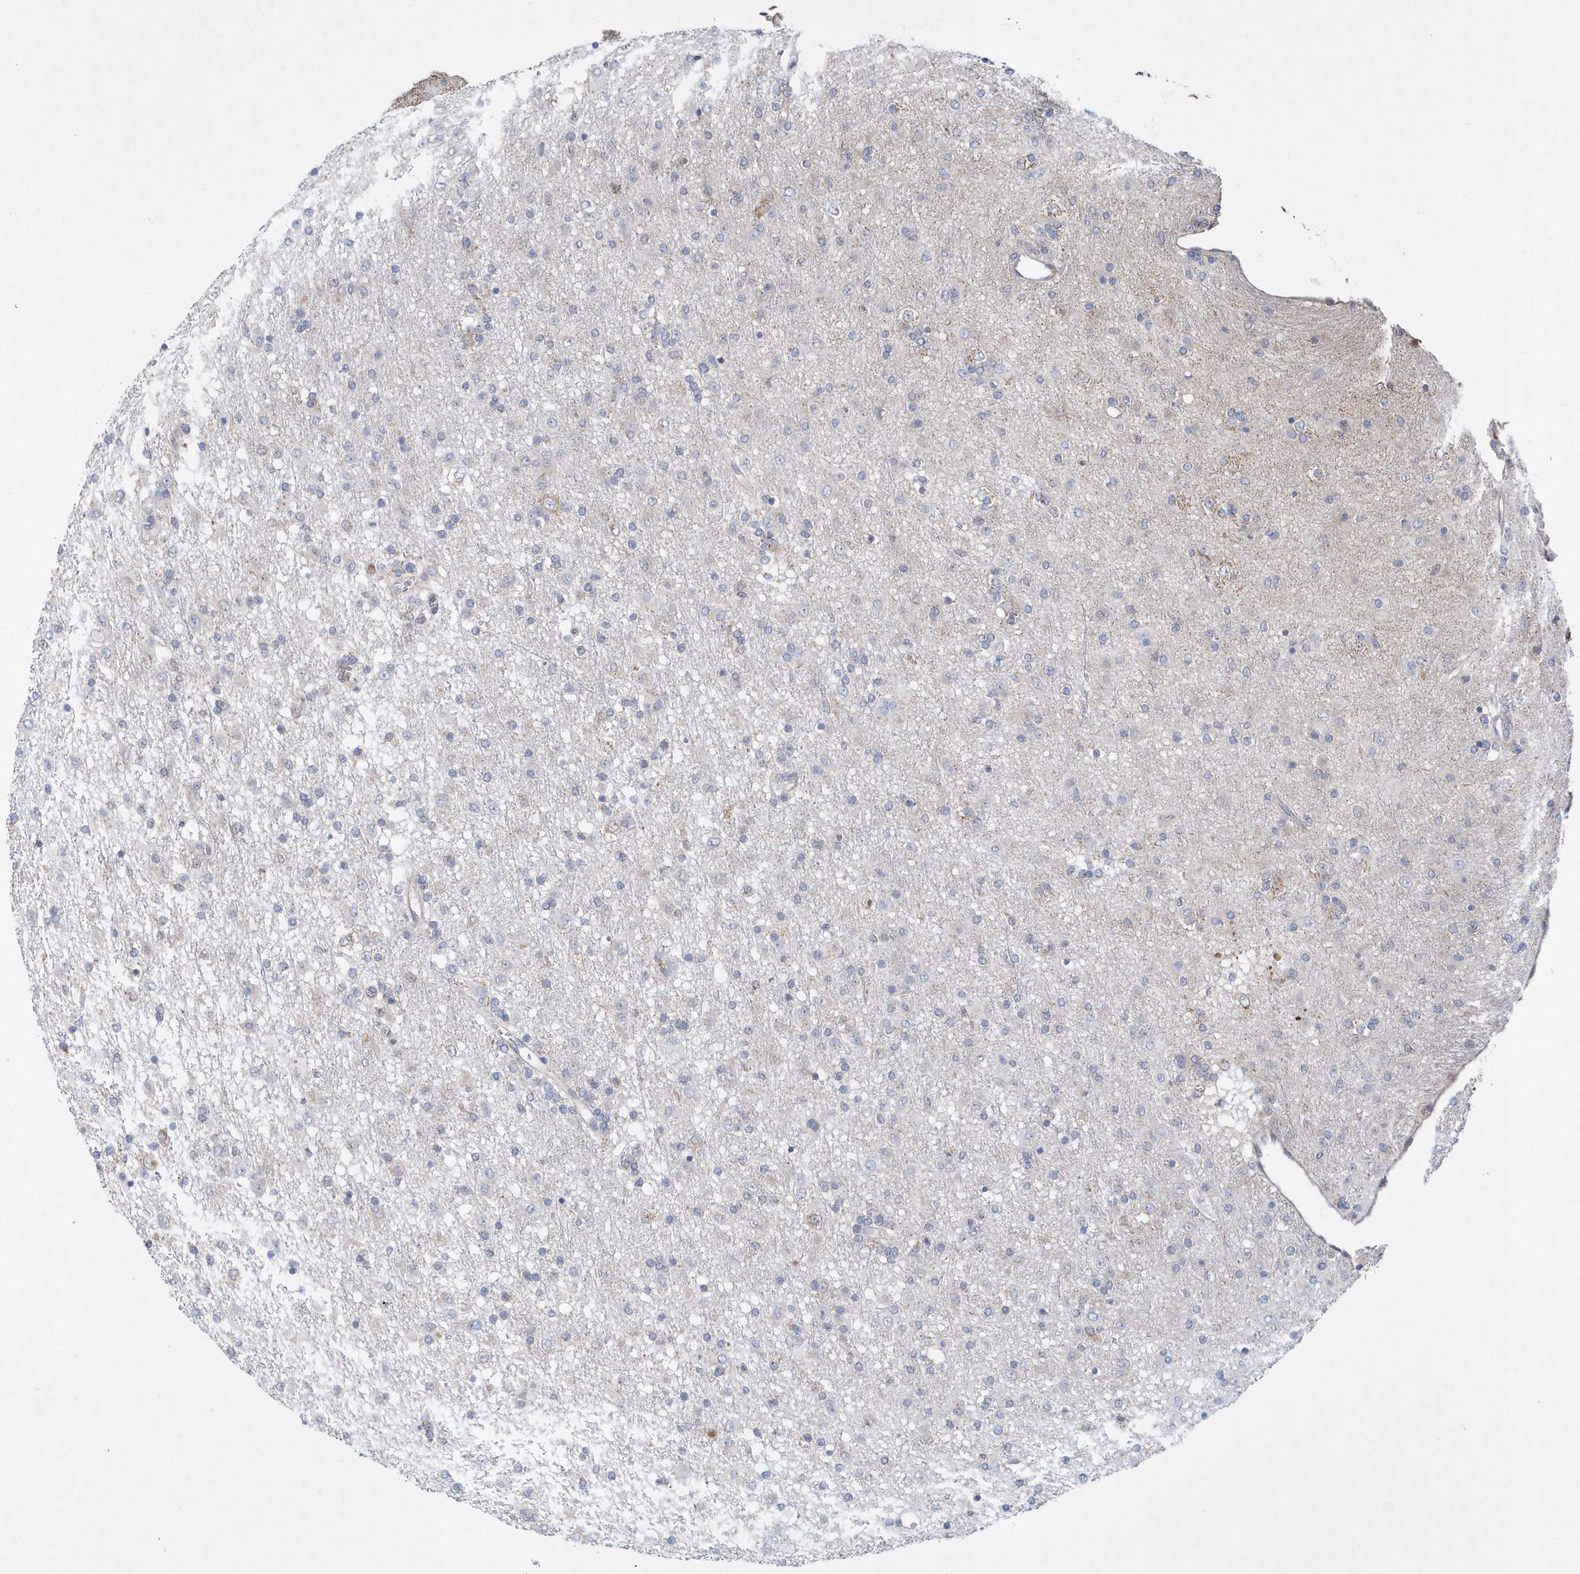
{"staining": {"intensity": "negative", "quantity": "none", "location": "none"}, "tissue": "glioma", "cell_type": "Tumor cells", "image_type": "cancer", "snomed": [{"axis": "morphology", "description": "Glioma, malignant, Low grade"}, {"axis": "topography", "description": "Brain"}], "caption": "IHC photomicrograph of neoplastic tissue: glioma stained with DAB demonstrates no significant protein positivity in tumor cells.", "gene": "JKAMP", "patient": {"sex": "male", "age": 65}}